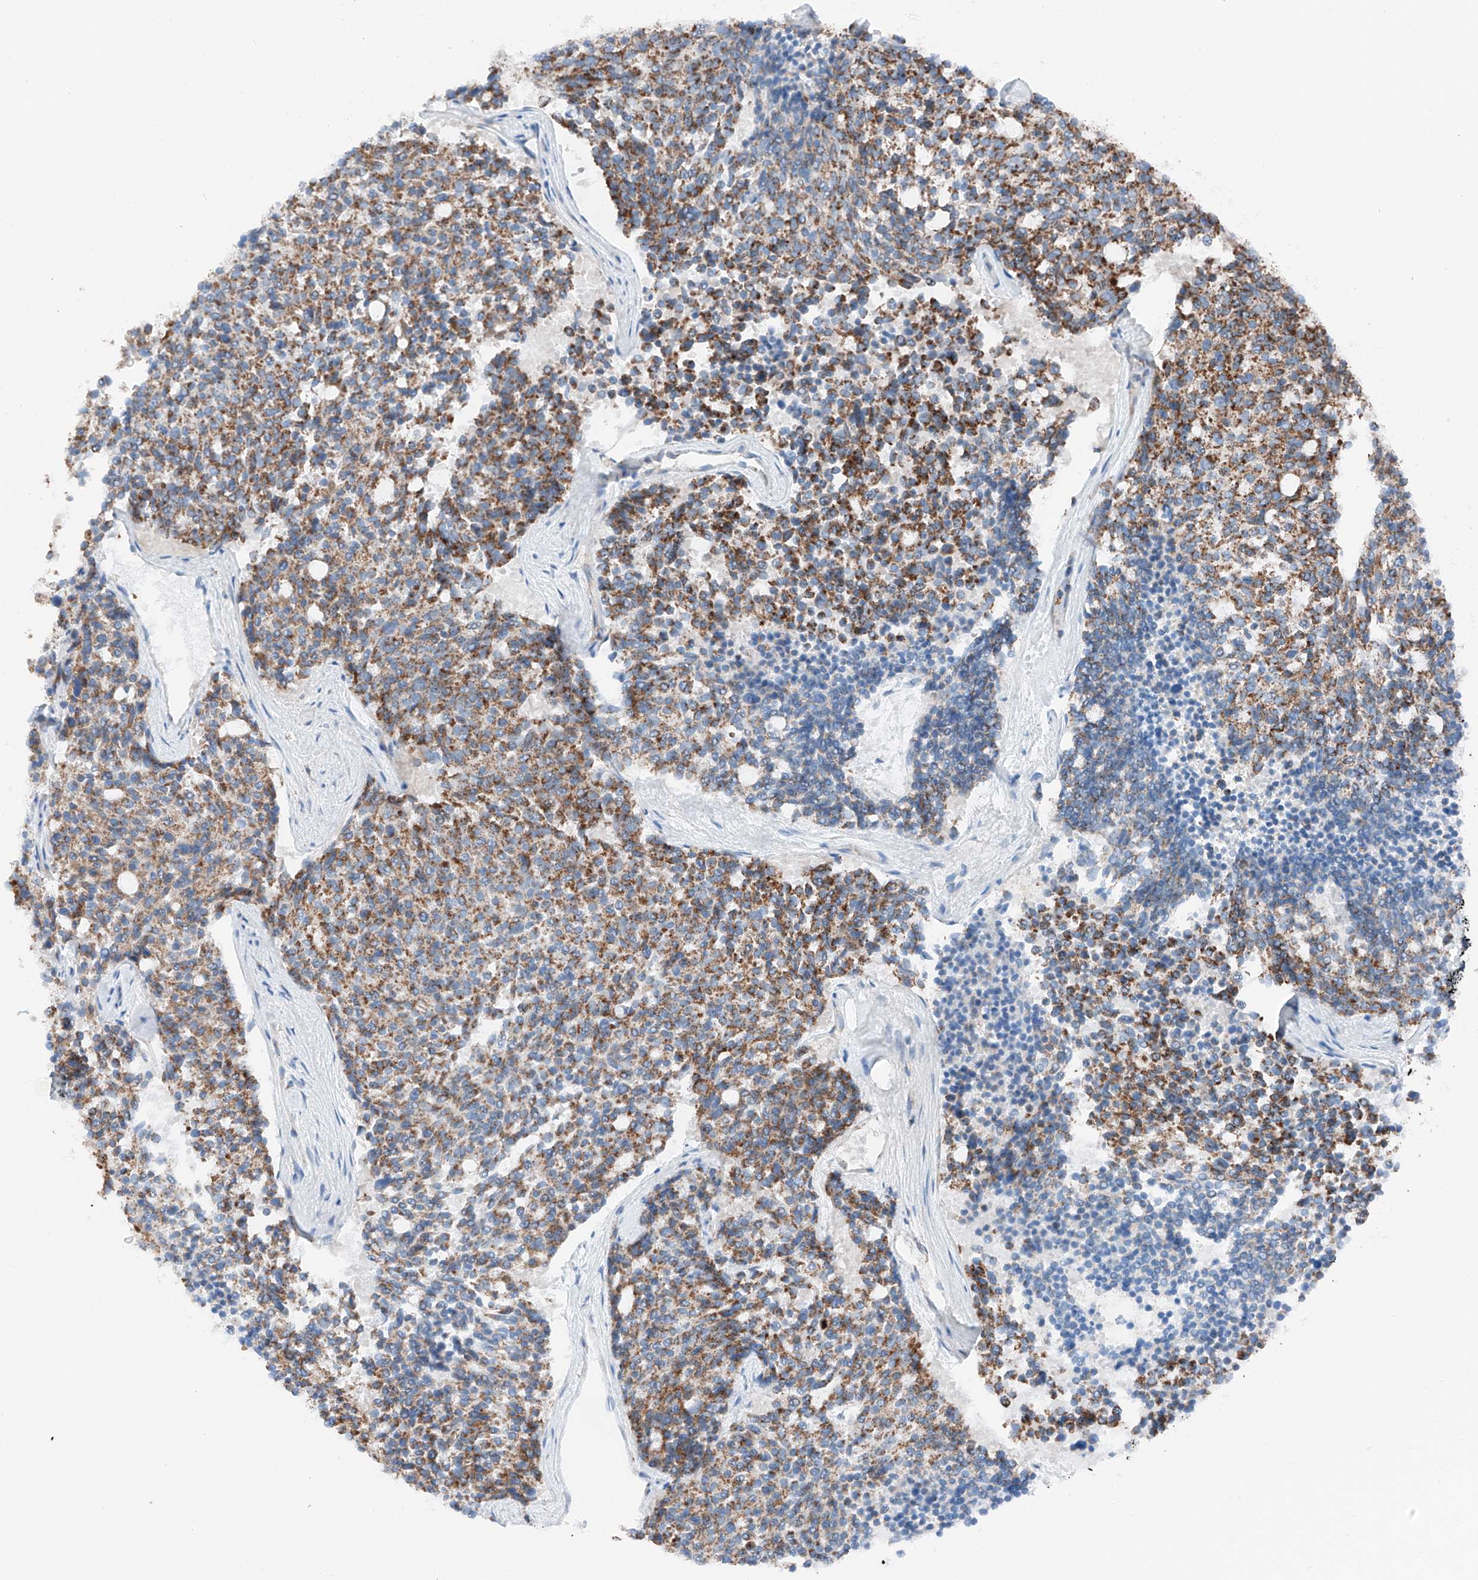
{"staining": {"intensity": "moderate", "quantity": "25%-75%", "location": "cytoplasmic/membranous"}, "tissue": "carcinoid", "cell_type": "Tumor cells", "image_type": "cancer", "snomed": [{"axis": "morphology", "description": "Carcinoid, malignant, NOS"}, {"axis": "topography", "description": "Pancreas"}], "caption": "A photomicrograph of carcinoid stained for a protein exhibits moderate cytoplasmic/membranous brown staining in tumor cells.", "gene": "MRAP", "patient": {"sex": "female", "age": 54}}